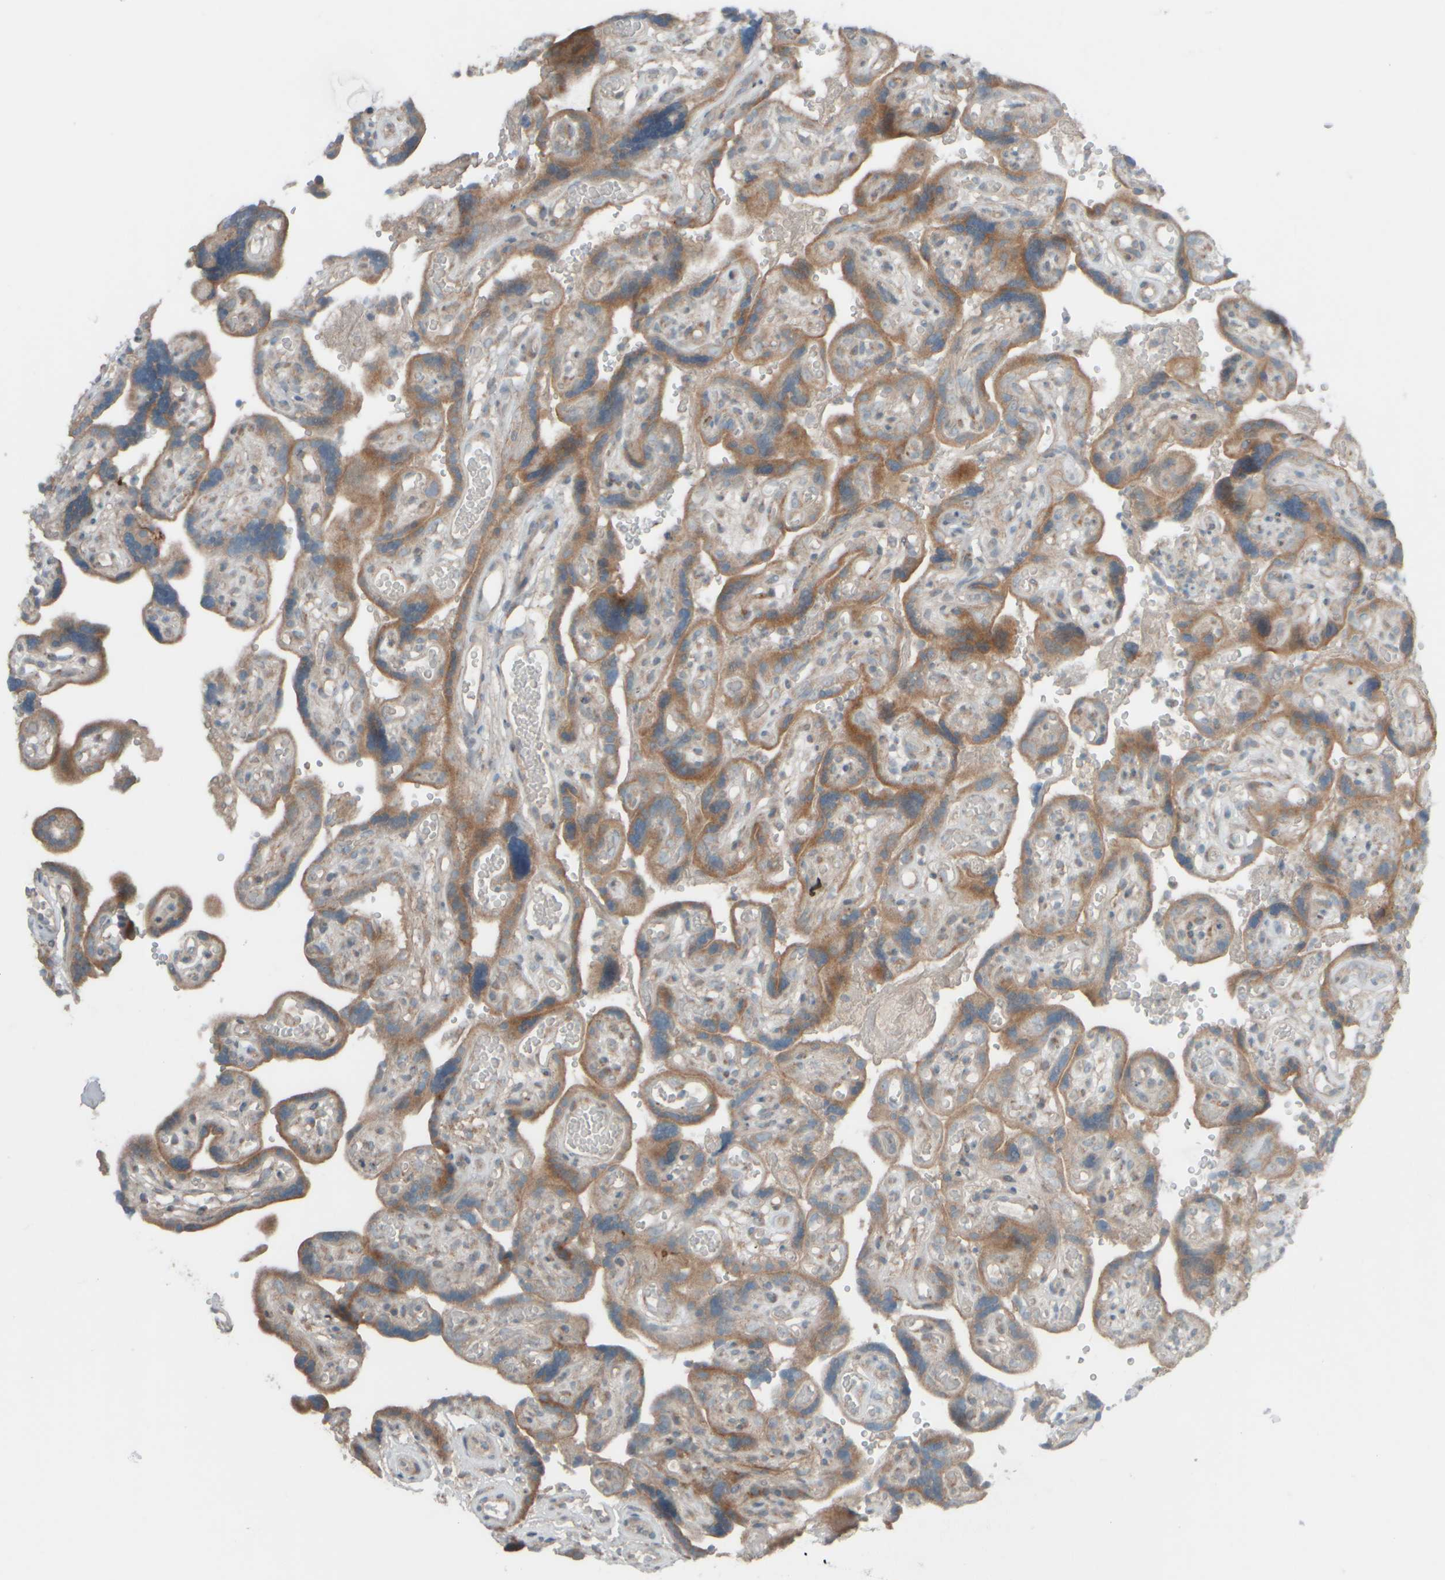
{"staining": {"intensity": "weak", "quantity": ">75%", "location": "cytoplasmic/membranous"}, "tissue": "placenta", "cell_type": "Decidual cells", "image_type": "normal", "snomed": [{"axis": "morphology", "description": "Normal tissue, NOS"}, {"axis": "topography", "description": "Placenta"}], "caption": "A histopathology image of placenta stained for a protein displays weak cytoplasmic/membranous brown staining in decidual cells. (IHC, brightfield microscopy, high magnification).", "gene": "HGS", "patient": {"sex": "female", "age": 30}}